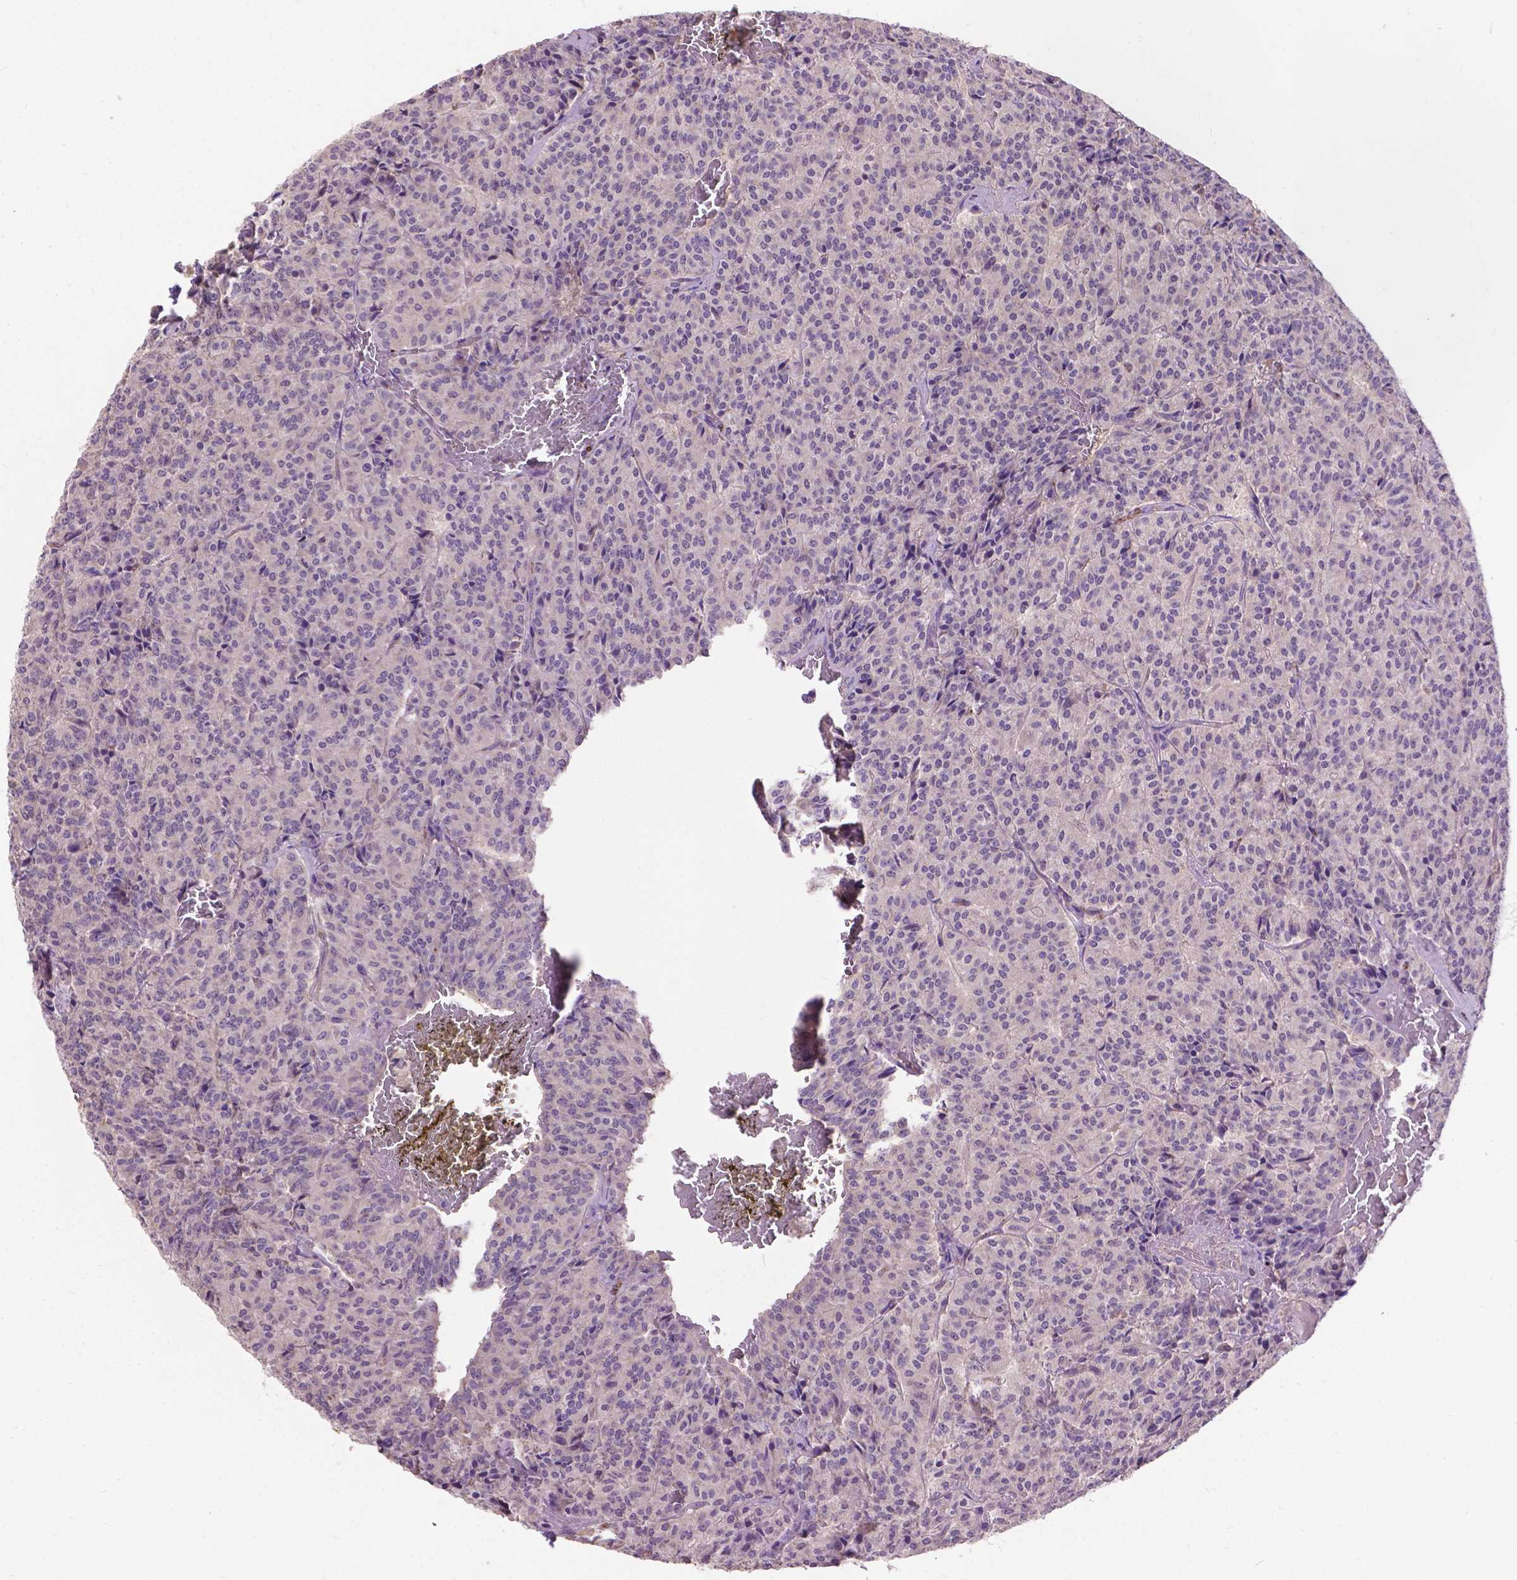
{"staining": {"intensity": "negative", "quantity": "none", "location": "none"}, "tissue": "carcinoid", "cell_type": "Tumor cells", "image_type": "cancer", "snomed": [{"axis": "morphology", "description": "Carcinoid, malignant, NOS"}, {"axis": "topography", "description": "Lung"}], "caption": "Tumor cells are negative for protein expression in human malignant carcinoid.", "gene": "ZNF337", "patient": {"sex": "male", "age": 70}}